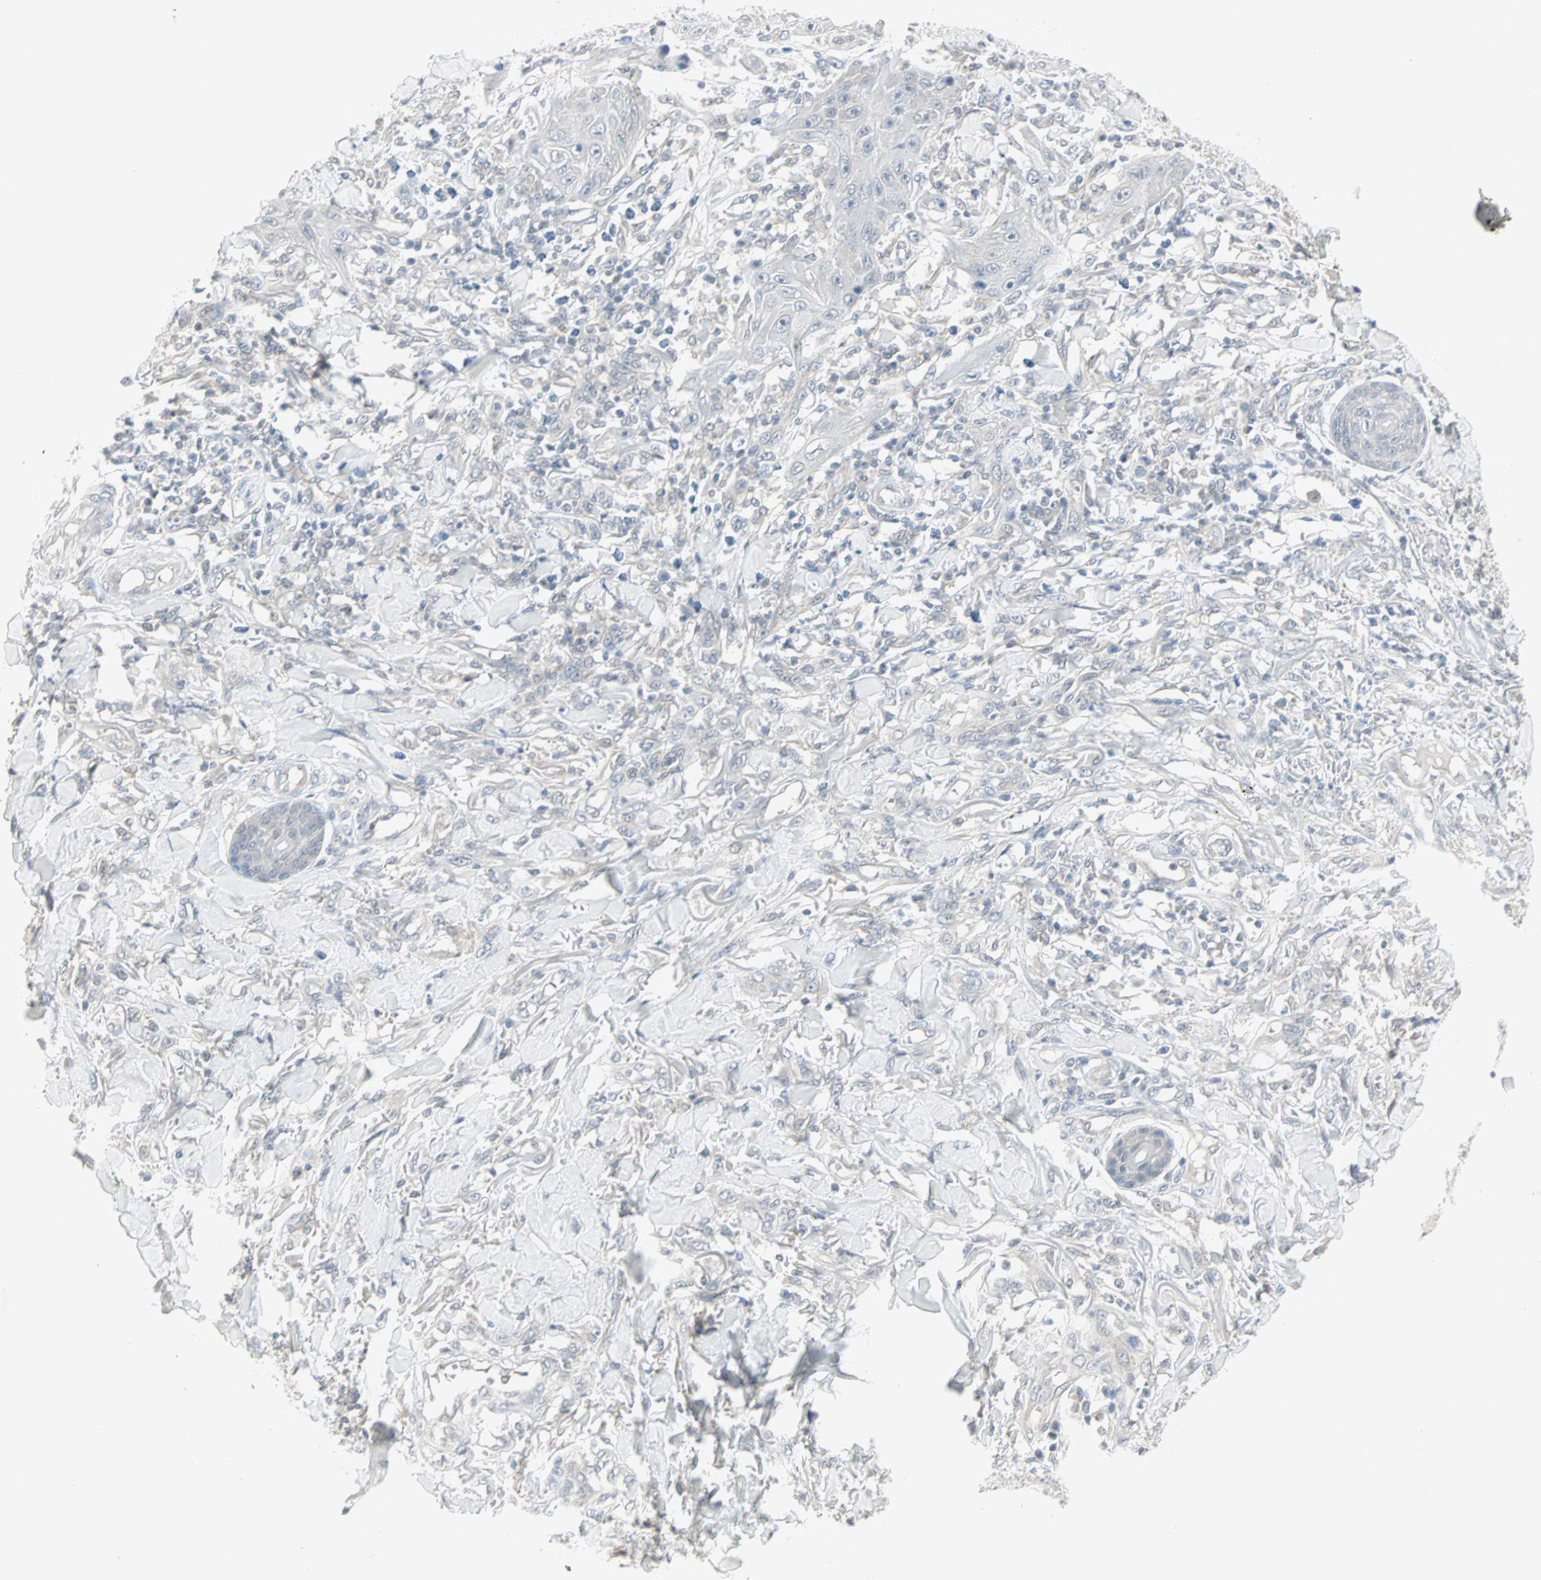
{"staining": {"intensity": "negative", "quantity": "none", "location": "none"}, "tissue": "skin cancer", "cell_type": "Tumor cells", "image_type": "cancer", "snomed": [{"axis": "morphology", "description": "Squamous cell carcinoma, NOS"}, {"axis": "topography", "description": "Skin"}], "caption": "There is no significant positivity in tumor cells of squamous cell carcinoma (skin).", "gene": "PTPA", "patient": {"sex": "female", "age": 78}}